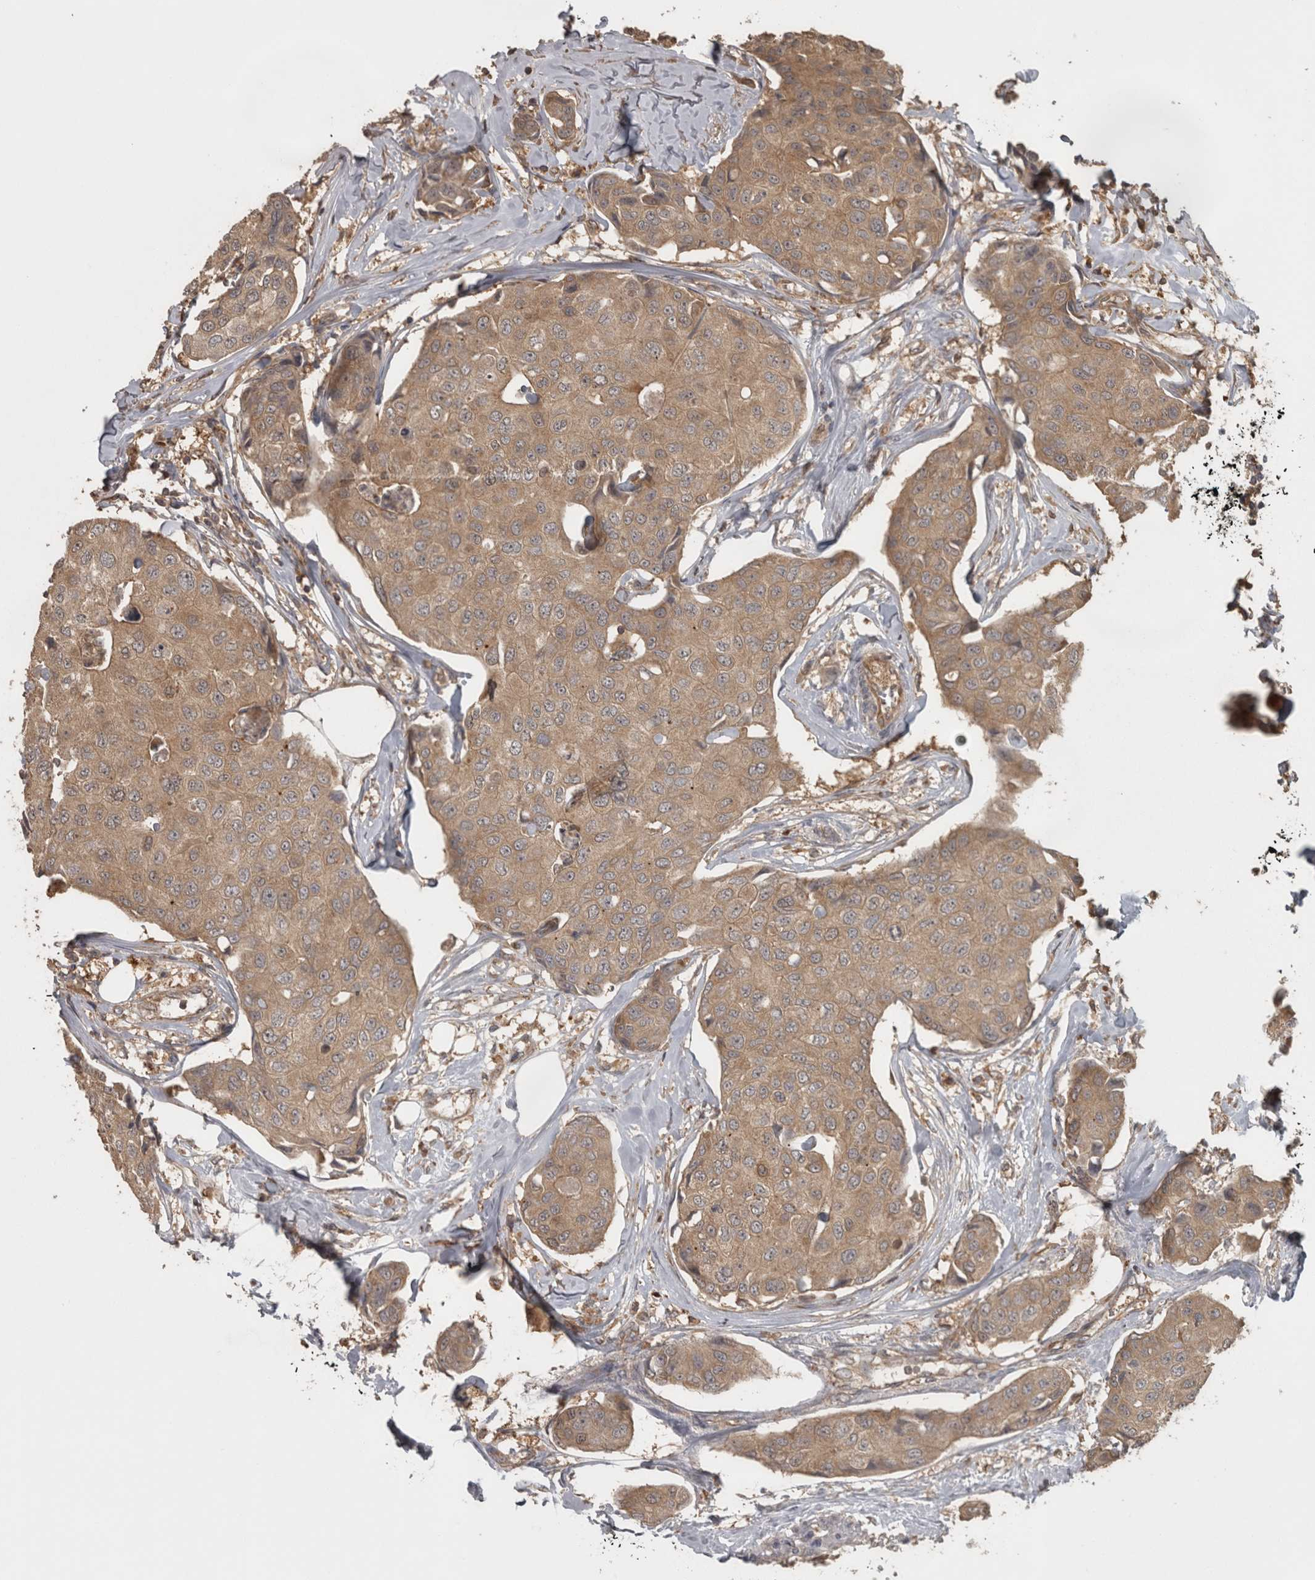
{"staining": {"intensity": "moderate", "quantity": ">75%", "location": "cytoplasmic/membranous"}, "tissue": "breast cancer", "cell_type": "Tumor cells", "image_type": "cancer", "snomed": [{"axis": "morphology", "description": "Duct carcinoma"}, {"axis": "topography", "description": "Breast"}], "caption": "This is an image of immunohistochemistry (IHC) staining of infiltrating ductal carcinoma (breast), which shows moderate positivity in the cytoplasmic/membranous of tumor cells.", "gene": "MICU3", "patient": {"sex": "female", "age": 80}}